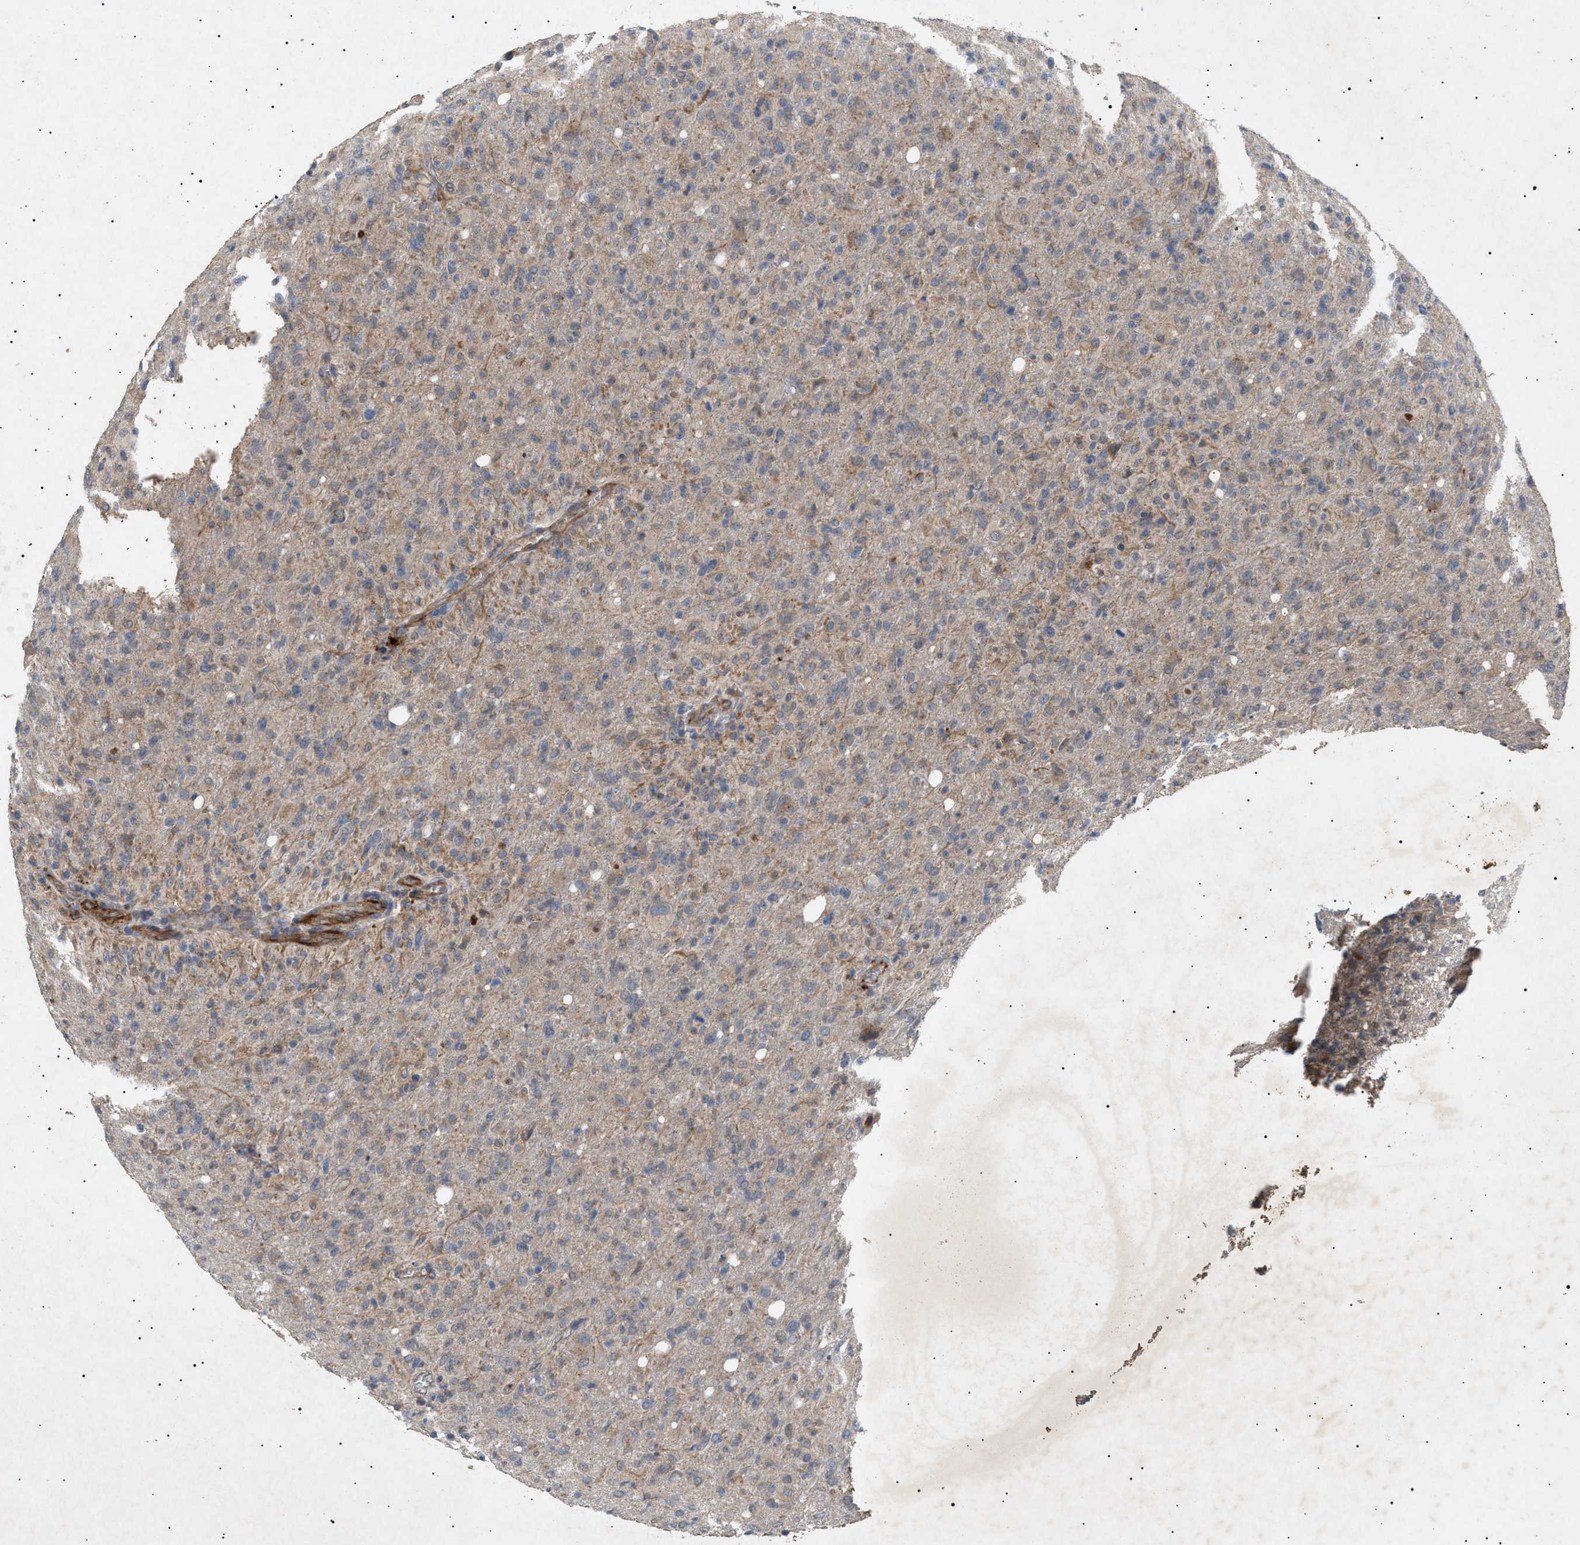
{"staining": {"intensity": "weak", "quantity": "25%-75%", "location": "cytoplasmic/membranous"}, "tissue": "glioma", "cell_type": "Tumor cells", "image_type": "cancer", "snomed": [{"axis": "morphology", "description": "Glioma, malignant, High grade"}, {"axis": "topography", "description": "Brain"}], "caption": "A high-resolution photomicrograph shows IHC staining of malignant high-grade glioma, which demonstrates weak cytoplasmic/membranous staining in approximately 25%-75% of tumor cells. Nuclei are stained in blue.", "gene": "SIRT5", "patient": {"sex": "female", "age": 57}}